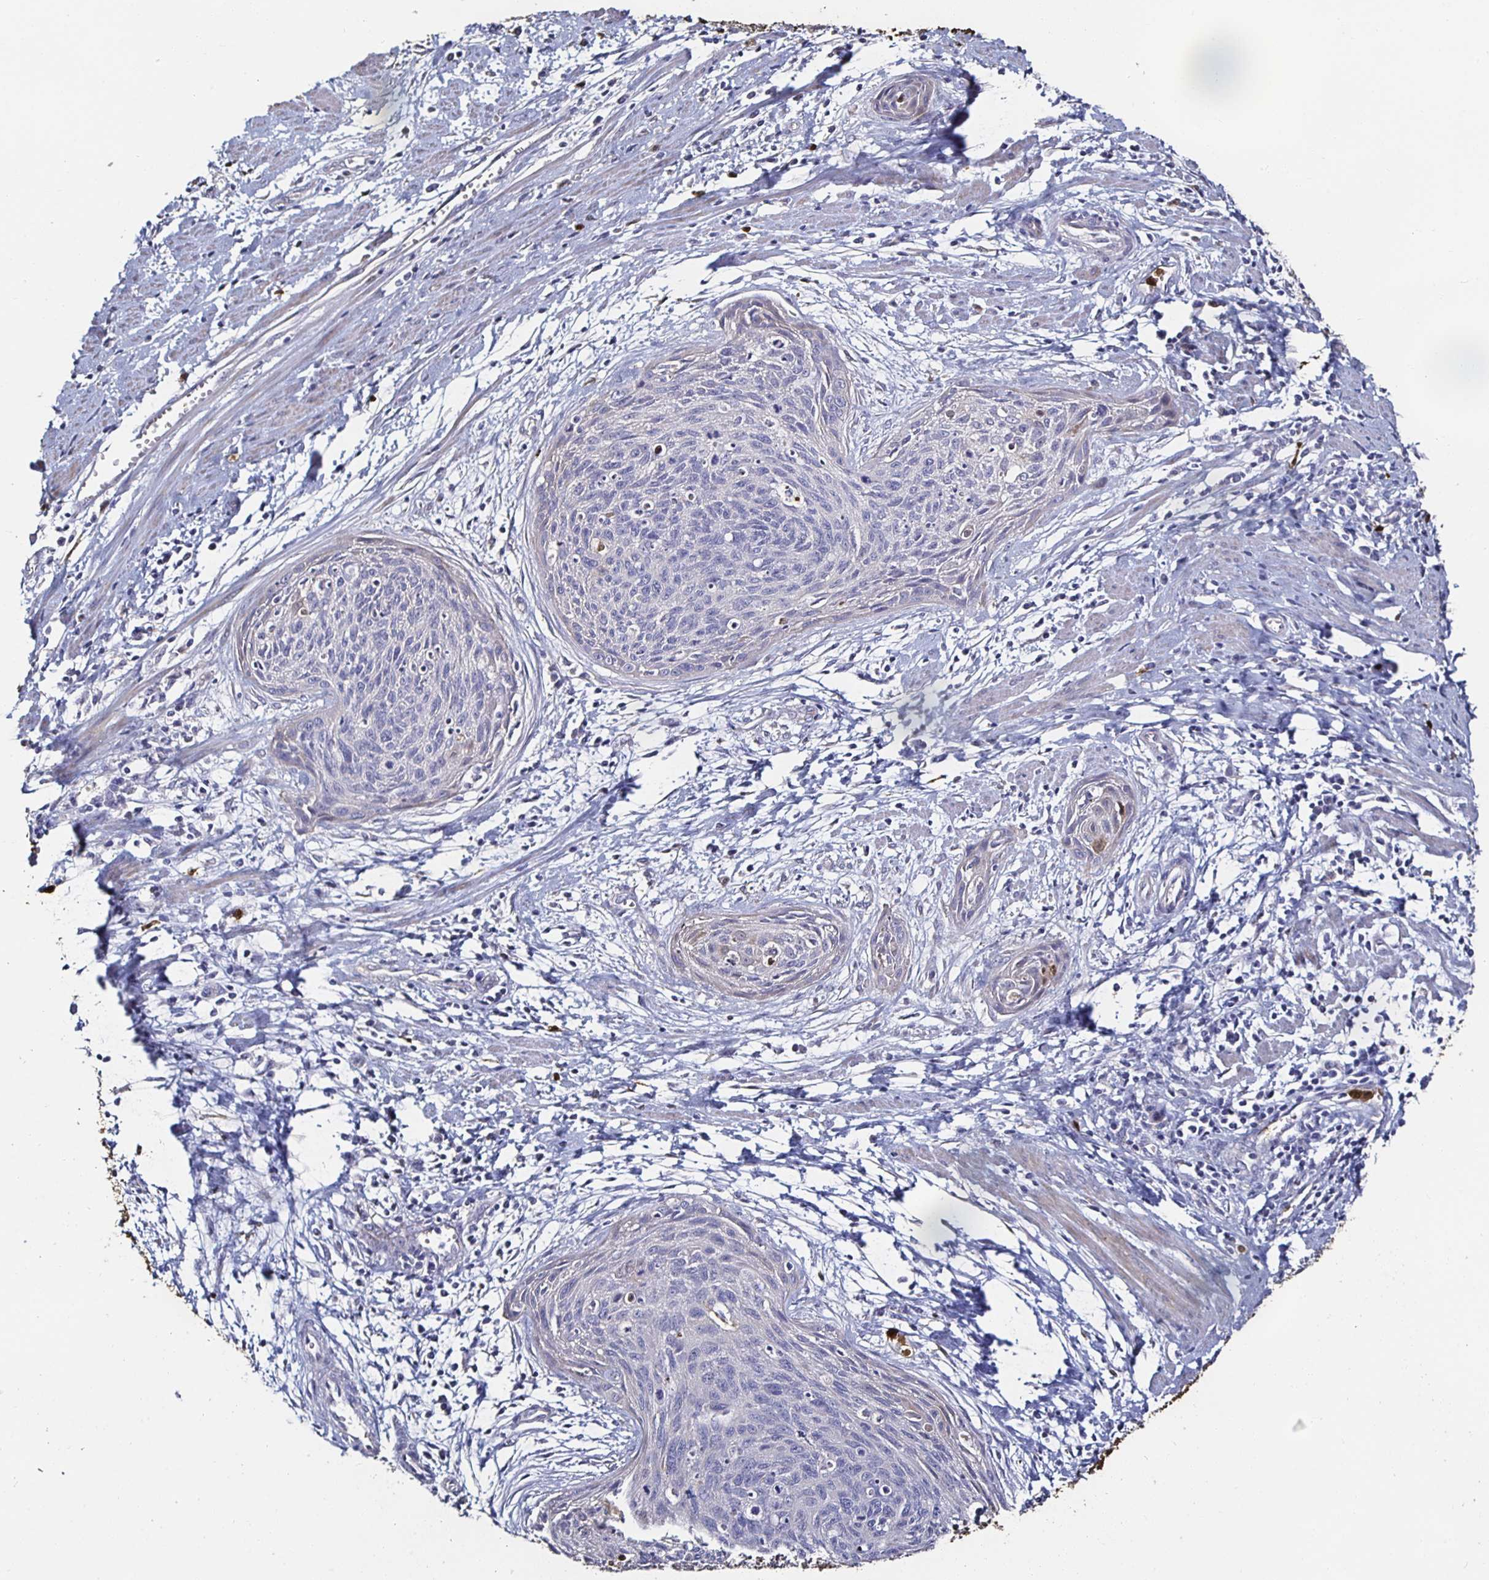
{"staining": {"intensity": "negative", "quantity": "none", "location": "none"}, "tissue": "cervical cancer", "cell_type": "Tumor cells", "image_type": "cancer", "snomed": [{"axis": "morphology", "description": "Squamous cell carcinoma, NOS"}, {"axis": "topography", "description": "Cervix"}], "caption": "Immunohistochemistry image of neoplastic tissue: human squamous cell carcinoma (cervical) stained with DAB demonstrates no significant protein staining in tumor cells.", "gene": "TLR4", "patient": {"sex": "female", "age": 55}}